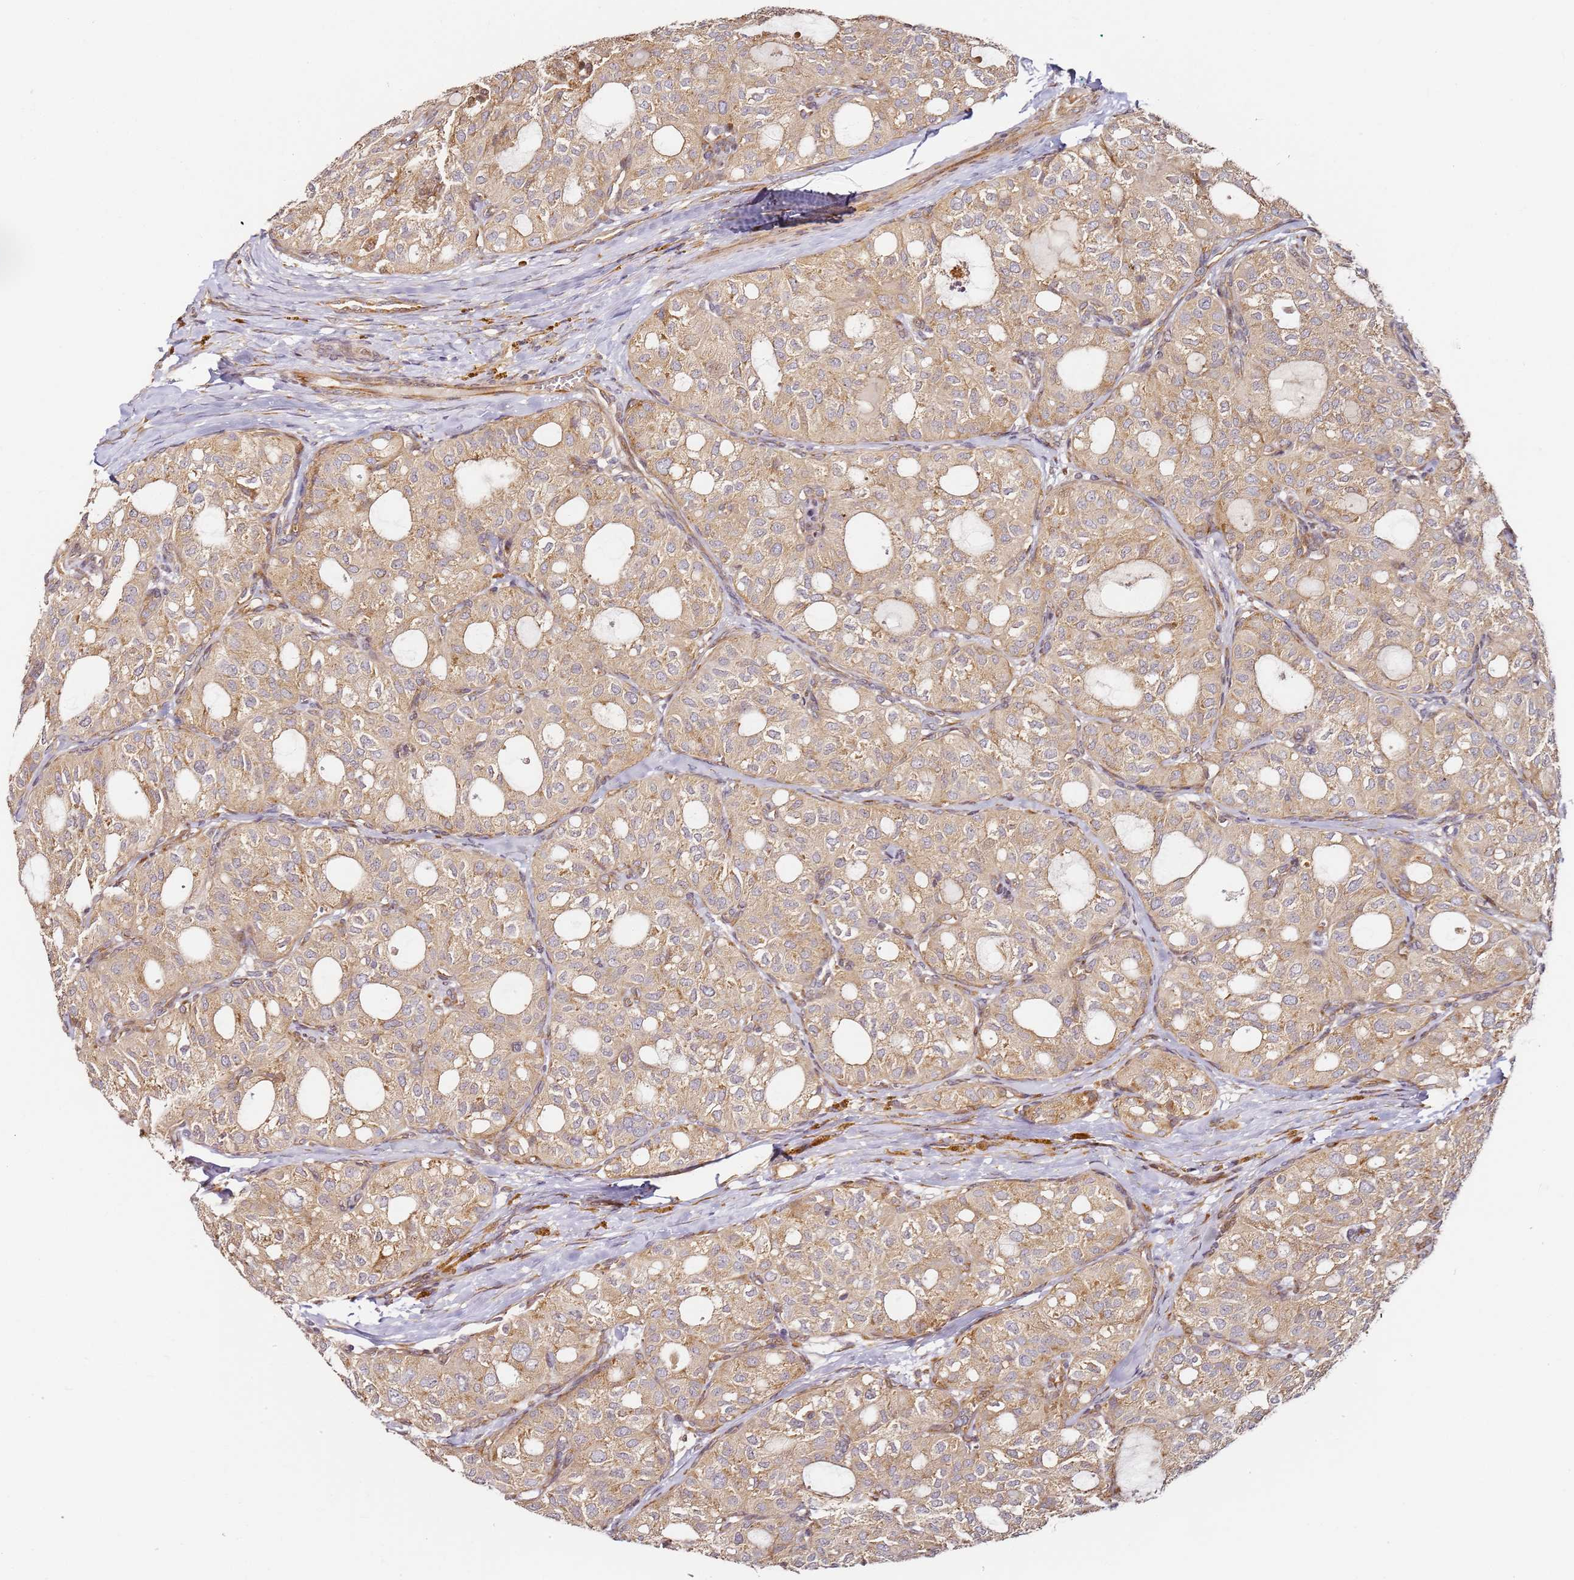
{"staining": {"intensity": "weak", "quantity": ">75%", "location": "cytoplasmic/membranous"}, "tissue": "thyroid cancer", "cell_type": "Tumor cells", "image_type": "cancer", "snomed": [{"axis": "morphology", "description": "Follicular adenoma carcinoma, NOS"}, {"axis": "topography", "description": "Thyroid gland"}], "caption": "The image demonstrates immunohistochemical staining of thyroid follicular adenoma carcinoma. There is weak cytoplasmic/membranous positivity is appreciated in about >75% of tumor cells. The staining was performed using DAB (3,3'-diaminobenzidine) to visualize the protein expression in brown, while the nuclei were stained in blue with hematoxylin (Magnification: 20x).", "gene": "RPS3A", "patient": {"sex": "male", "age": 75}}